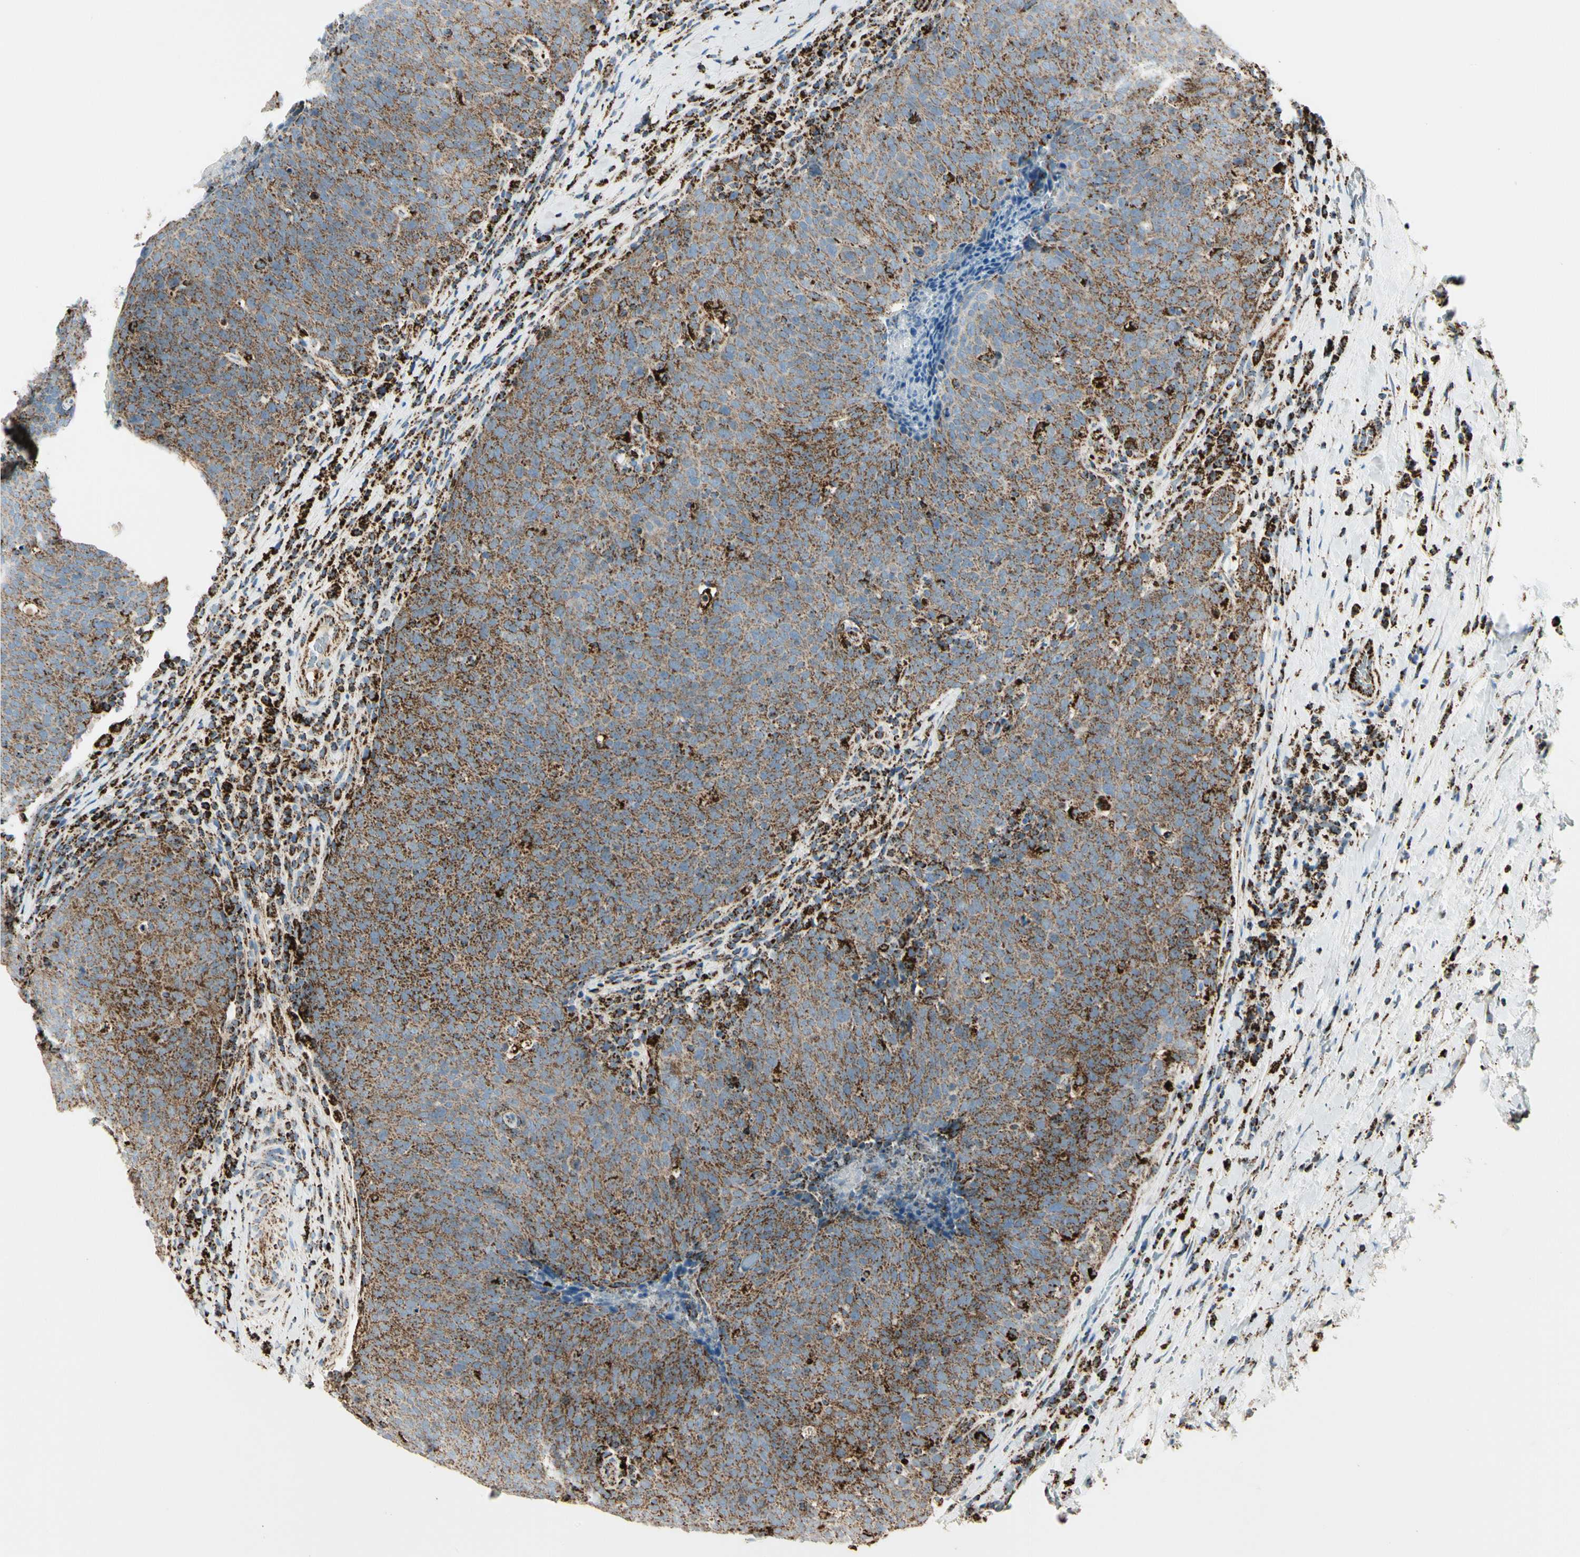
{"staining": {"intensity": "moderate", "quantity": ">75%", "location": "cytoplasmic/membranous"}, "tissue": "head and neck cancer", "cell_type": "Tumor cells", "image_type": "cancer", "snomed": [{"axis": "morphology", "description": "Squamous cell carcinoma, NOS"}, {"axis": "morphology", "description": "Squamous cell carcinoma, metastatic, NOS"}, {"axis": "topography", "description": "Lymph node"}, {"axis": "topography", "description": "Head-Neck"}], "caption": "Head and neck cancer (metastatic squamous cell carcinoma) stained with immunohistochemistry (IHC) exhibits moderate cytoplasmic/membranous positivity in approximately >75% of tumor cells.", "gene": "ME2", "patient": {"sex": "male", "age": 62}}